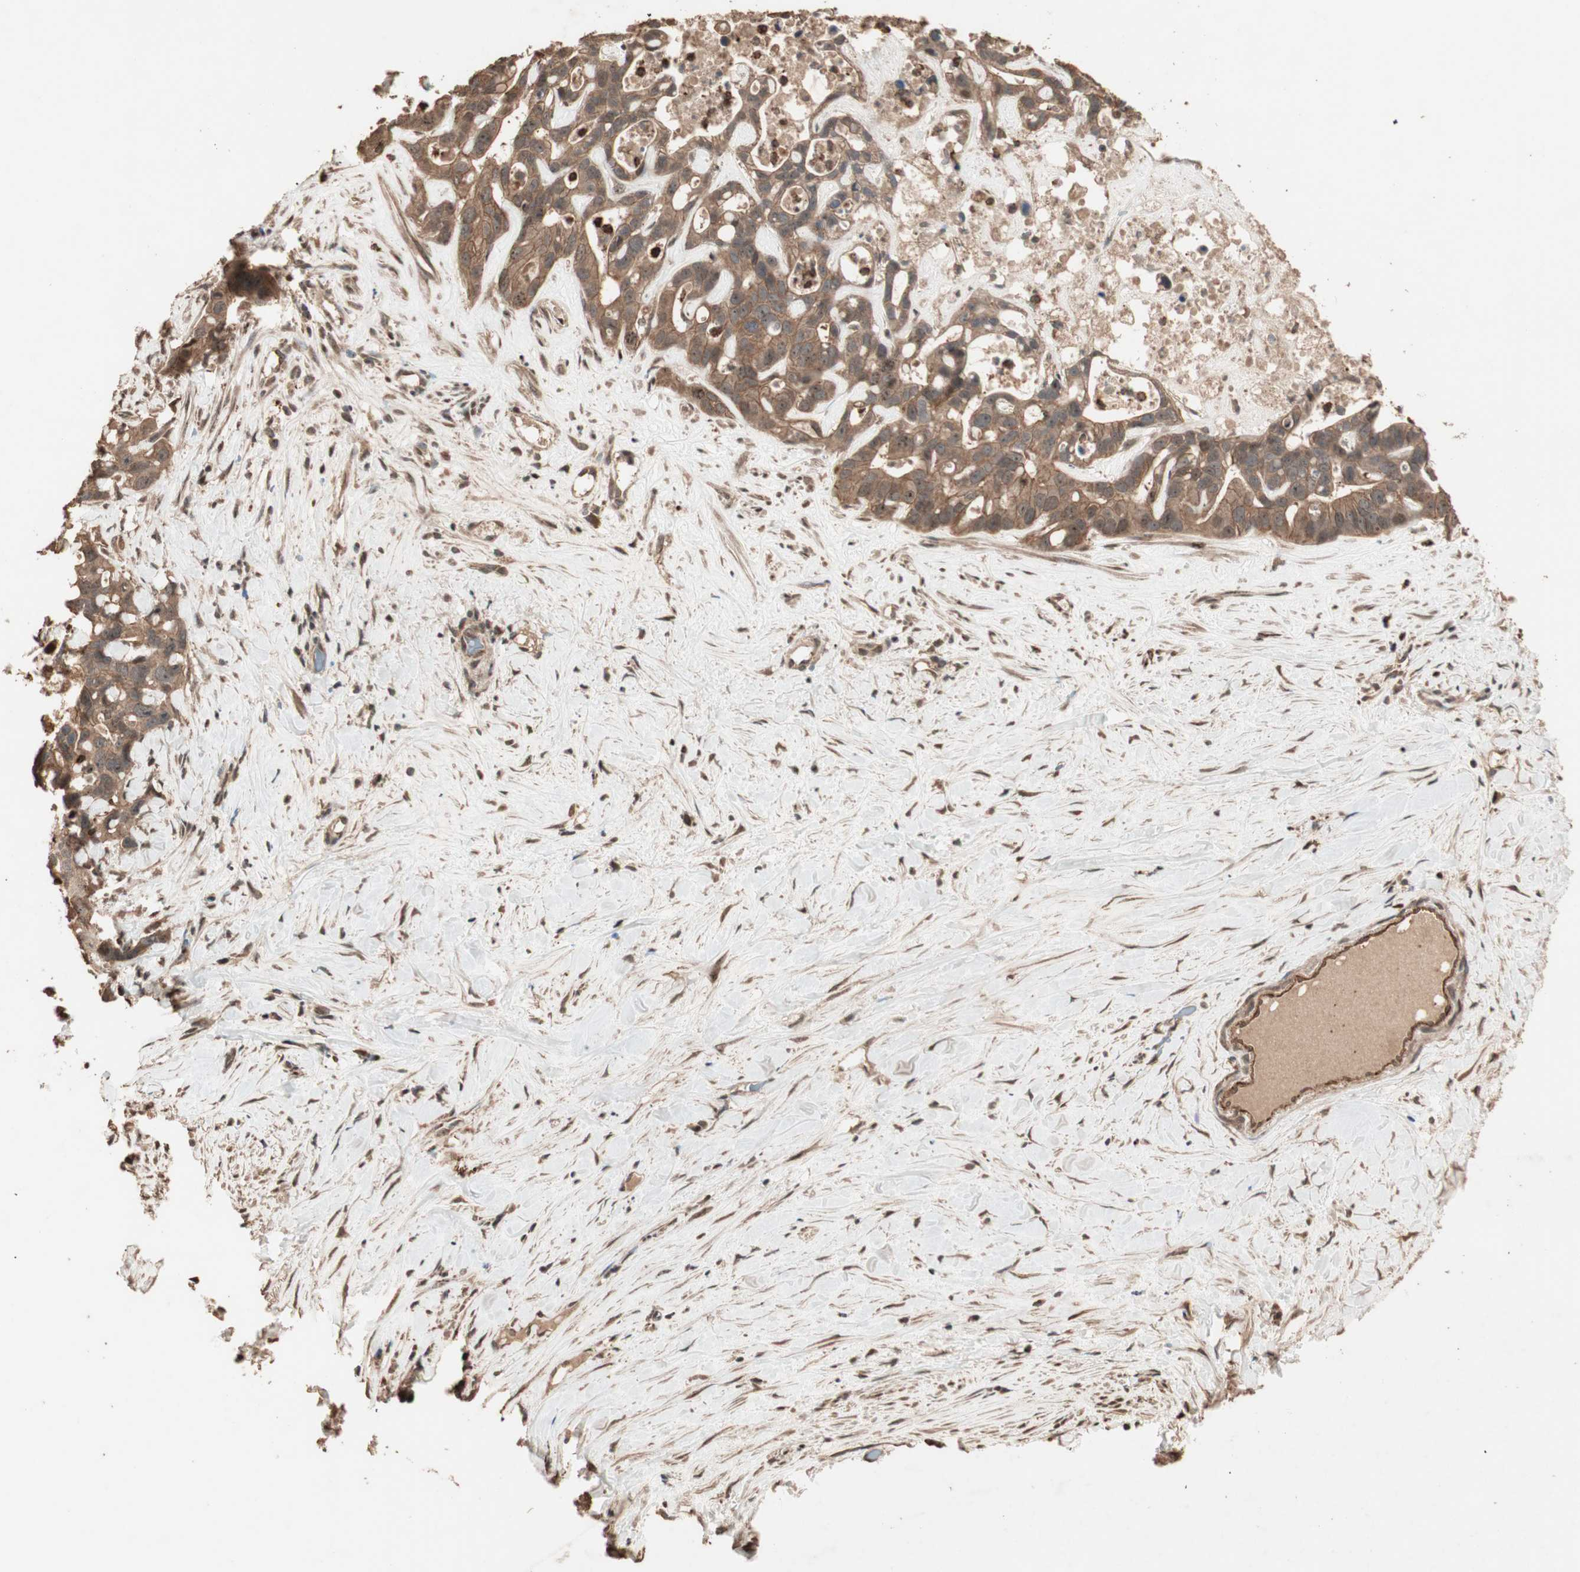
{"staining": {"intensity": "moderate", "quantity": ">75%", "location": "cytoplasmic/membranous"}, "tissue": "liver cancer", "cell_type": "Tumor cells", "image_type": "cancer", "snomed": [{"axis": "morphology", "description": "Cholangiocarcinoma"}, {"axis": "topography", "description": "Liver"}], "caption": "Approximately >75% of tumor cells in liver cholangiocarcinoma reveal moderate cytoplasmic/membranous protein positivity as visualized by brown immunohistochemical staining.", "gene": "USP20", "patient": {"sex": "female", "age": 65}}